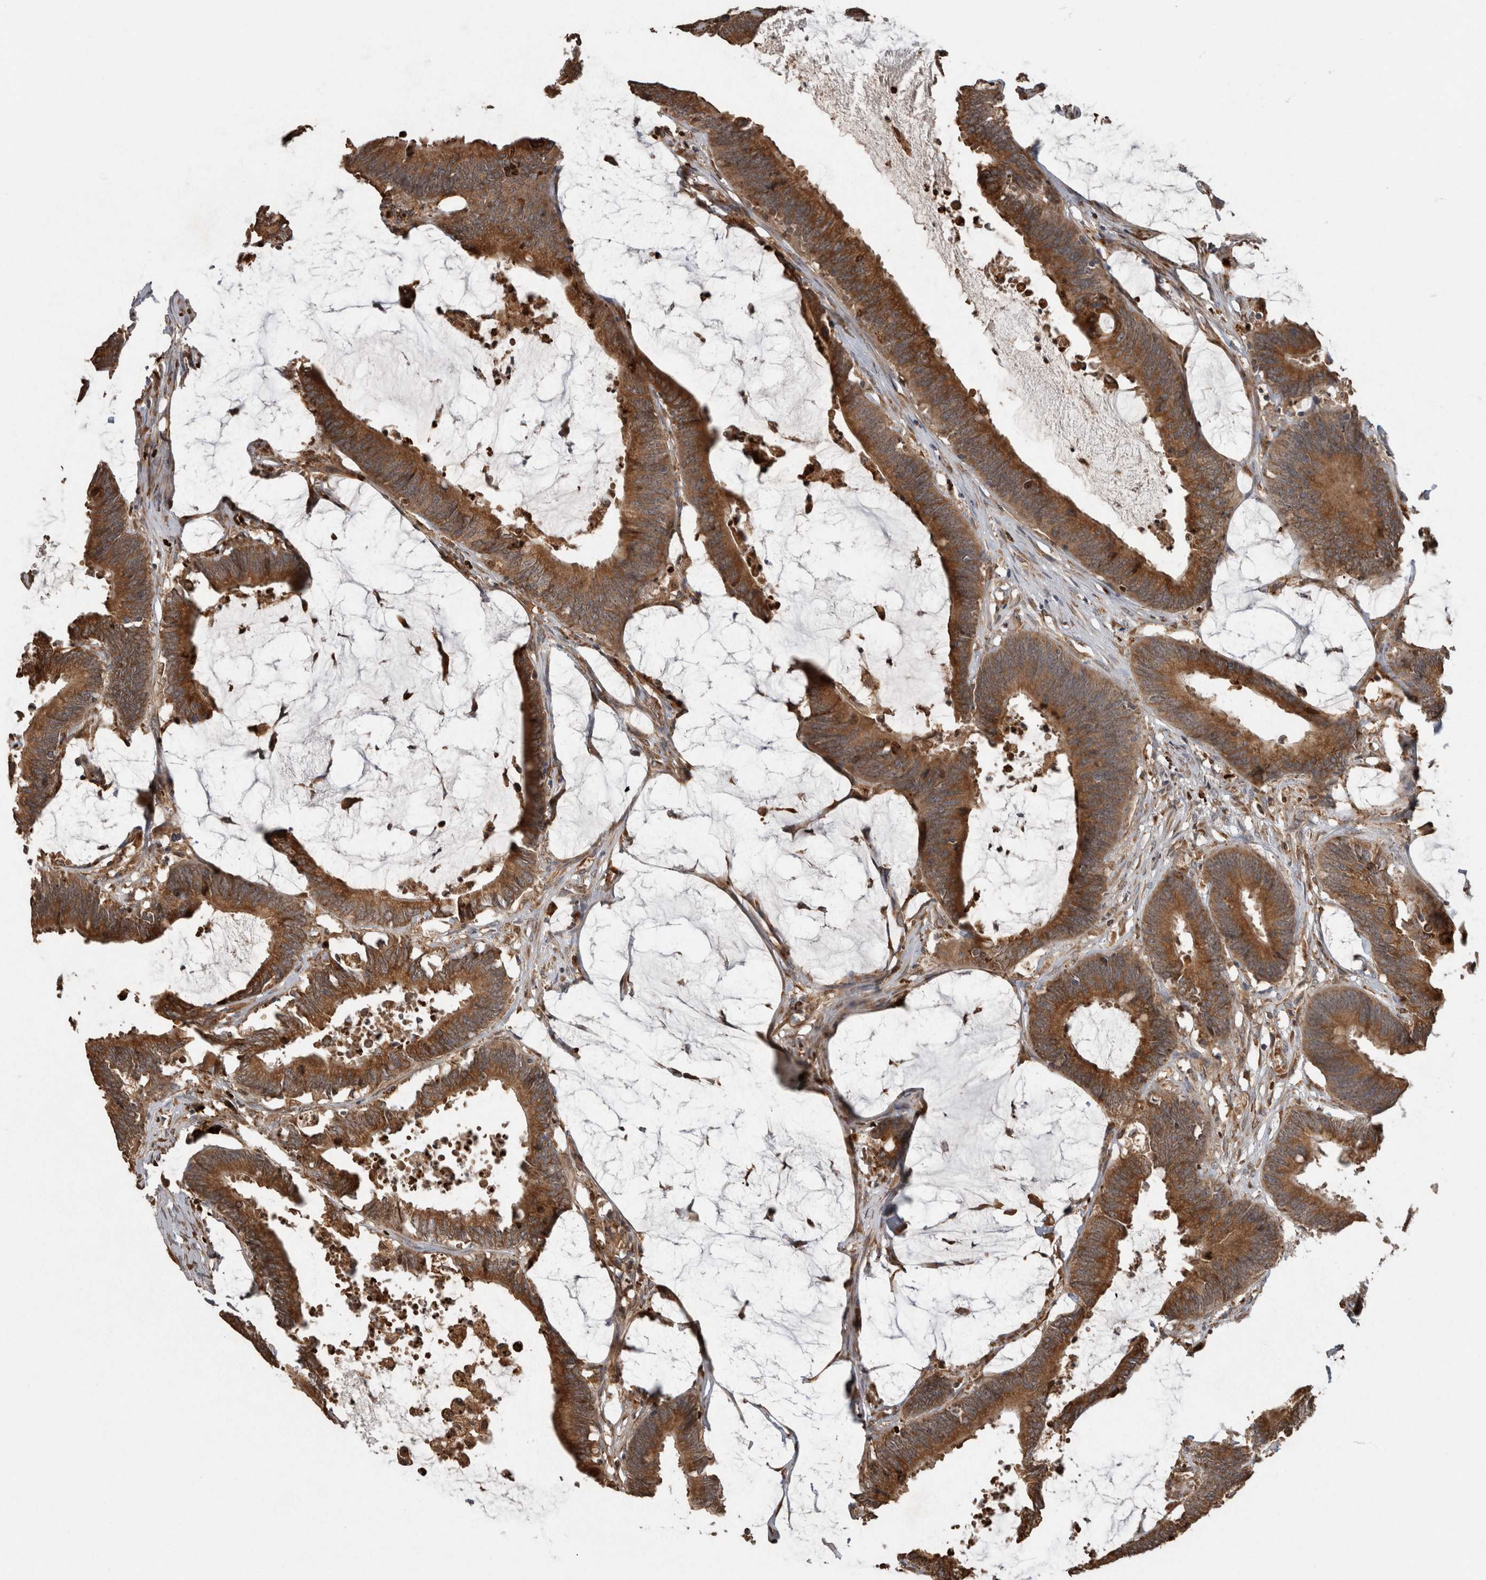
{"staining": {"intensity": "strong", "quantity": ">75%", "location": "cytoplasmic/membranous"}, "tissue": "colorectal cancer", "cell_type": "Tumor cells", "image_type": "cancer", "snomed": [{"axis": "morphology", "description": "Adenocarcinoma, NOS"}, {"axis": "topography", "description": "Rectum"}], "caption": "An immunohistochemistry (IHC) micrograph of tumor tissue is shown. Protein staining in brown shows strong cytoplasmic/membranous positivity in adenocarcinoma (colorectal) within tumor cells.", "gene": "ADGRL3", "patient": {"sex": "female", "age": 66}}